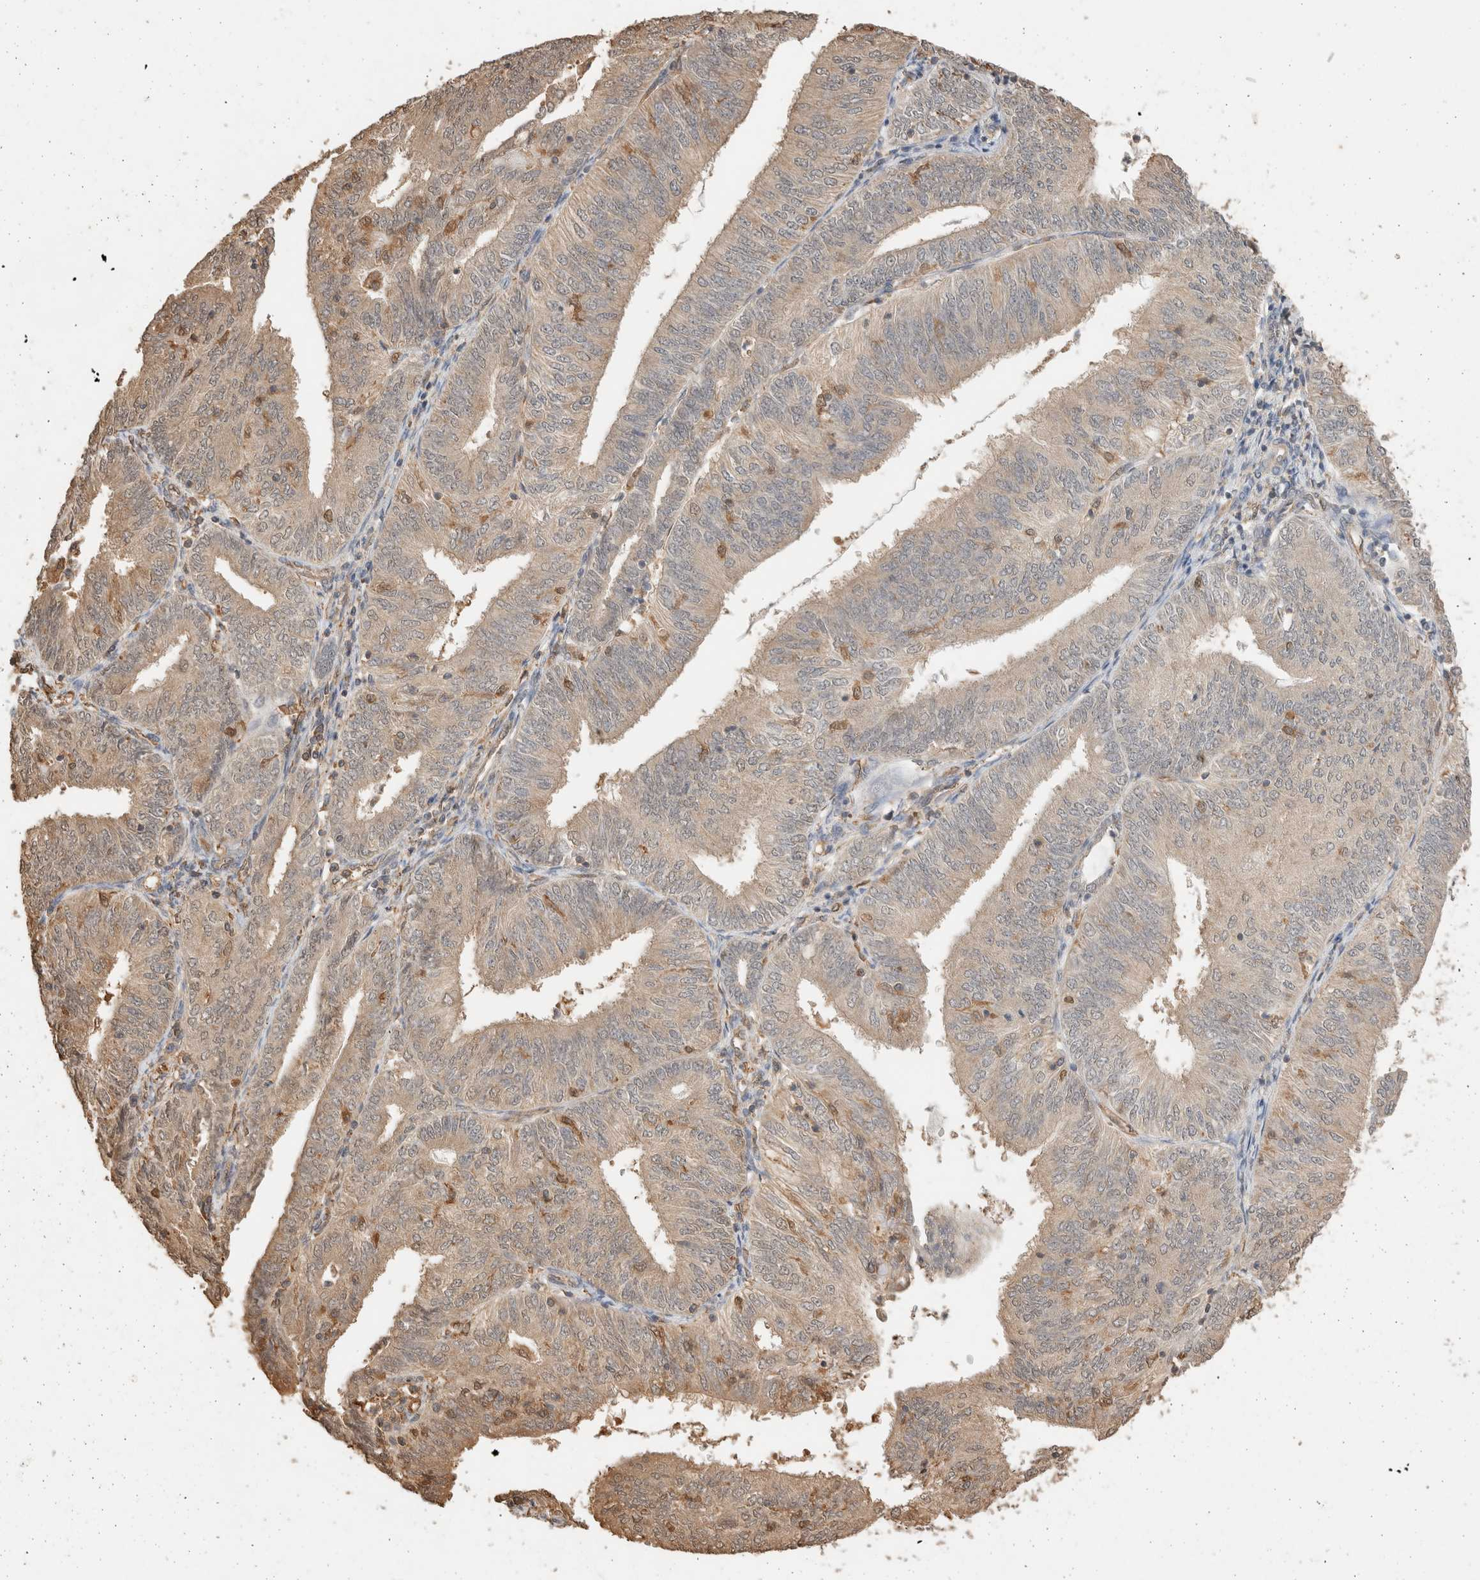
{"staining": {"intensity": "weak", "quantity": "25%-75%", "location": "cytoplasmic/membranous"}, "tissue": "endometrial cancer", "cell_type": "Tumor cells", "image_type": "cancer", "snomed": [{"axis": "morphology", "description": "Adenocarcinoma, NOS"}, {"axis": "topography", "description": "Endometrium"}], "caption": "Weak cytoplasmic/membranous staining is appreciated in approximately 25%-75% of tumor cells in endometrial cancer.", "gene": "YWHAH", "patient": {"sex": "female", "age": 58}}